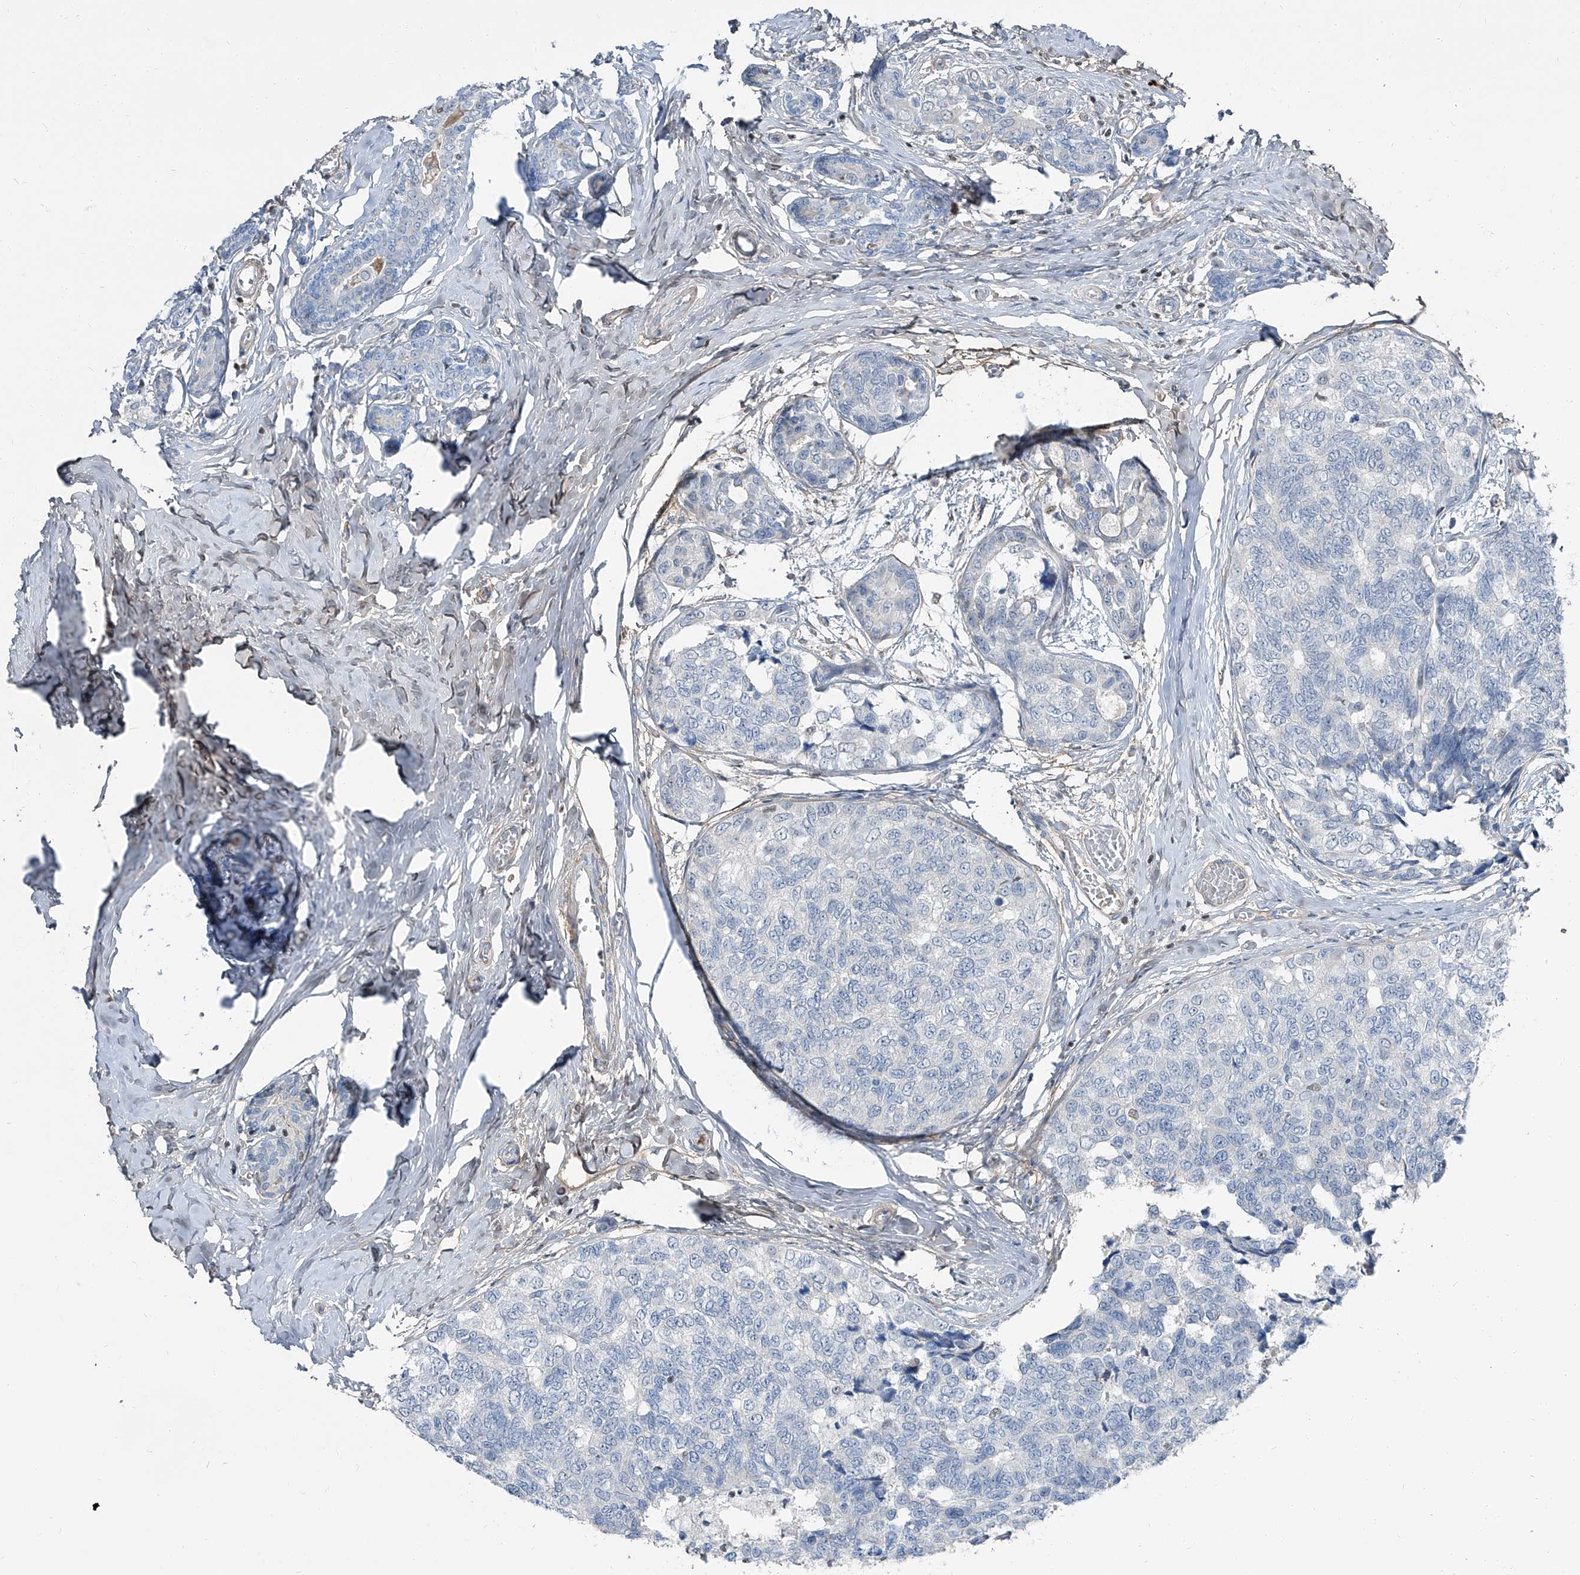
{"staining": {"intensity": "negative", "quantity": "none", "location": "none"}, "tissue": "breast cancer", "cell_type": "Tumor cells", "image_type": "cancer", "snomed": [{"axis": "morphology", "description": "Normal tissue, NOS"}, {"axis": "morphology", "description": "Duct carcinoma"}, {"axis": "topography", "description": "Breast"}], "caption": "This histopathology image is of breast infiltrating ductal carcinoma stained with IHC to label a protein in brown with the nuclei are counter-stained blue. There is no staining in tumor cells. The staining was performed using DAB to visualize the protein expression in brown, while the nuclei were stained in blue with hematoxylin (Magnification: 20x).", "gene": "HOXA3", "patient": {"sex": "female", "age": 43}}